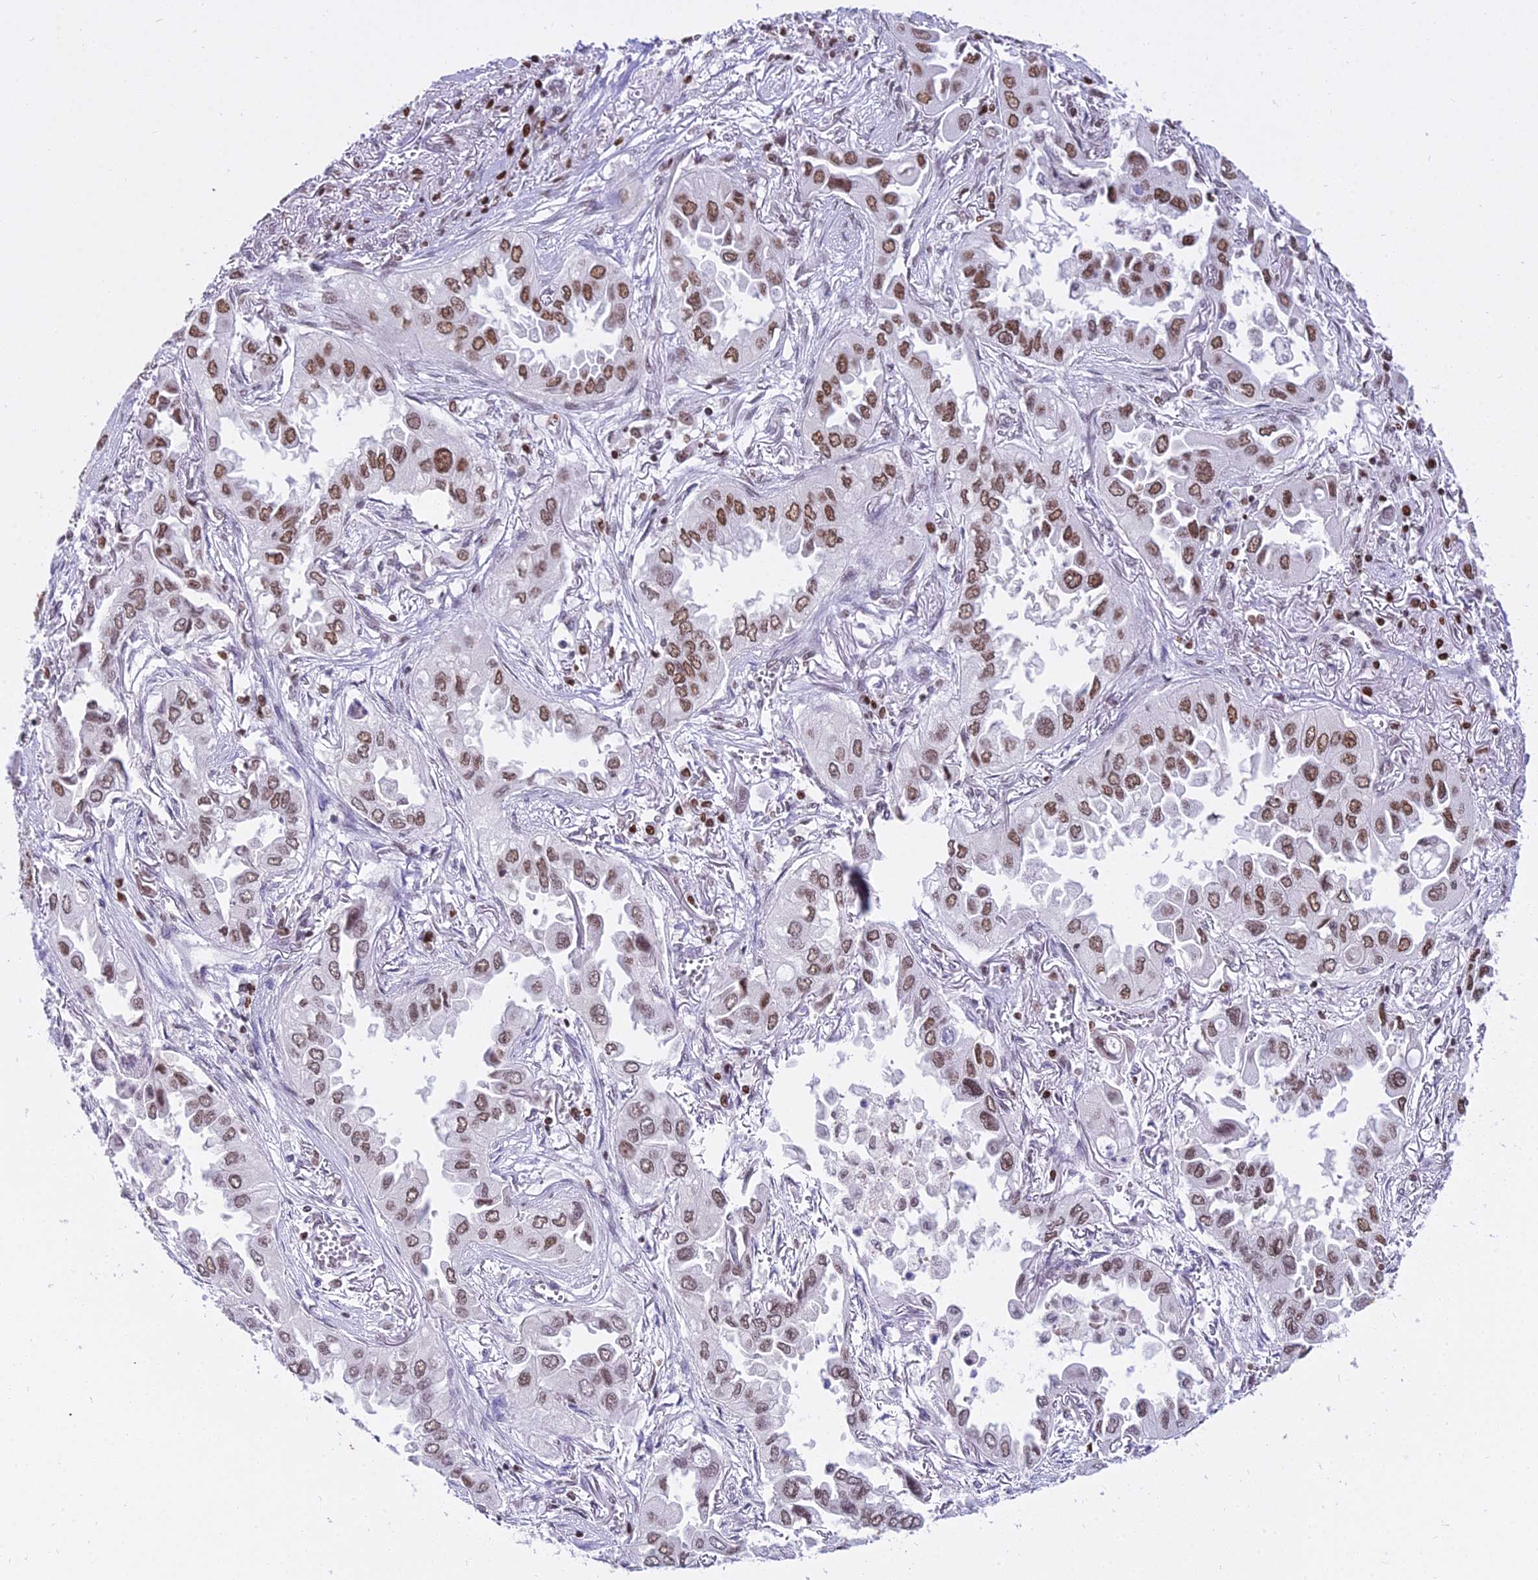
{"staining": {"intensity": "moderate", "quantity": "25%-75%", "location": "nuclear"}, "tissue": "lung cancer", "cell_type": "Tumor cells", "image_type": "cancer", "snomed": [{"axis": "morphology", "description": "Adenocarcinoma, NOS"}, {"axis": "topography", "description": "Lung"}], "caption": "Brown immunohistochemical staining in lung cancer displays moderate nuclear positivity in approximately 25%-75% of tumor cells.", "gene": "PARP1", "patient": {"sex": "female", "age": 76}}